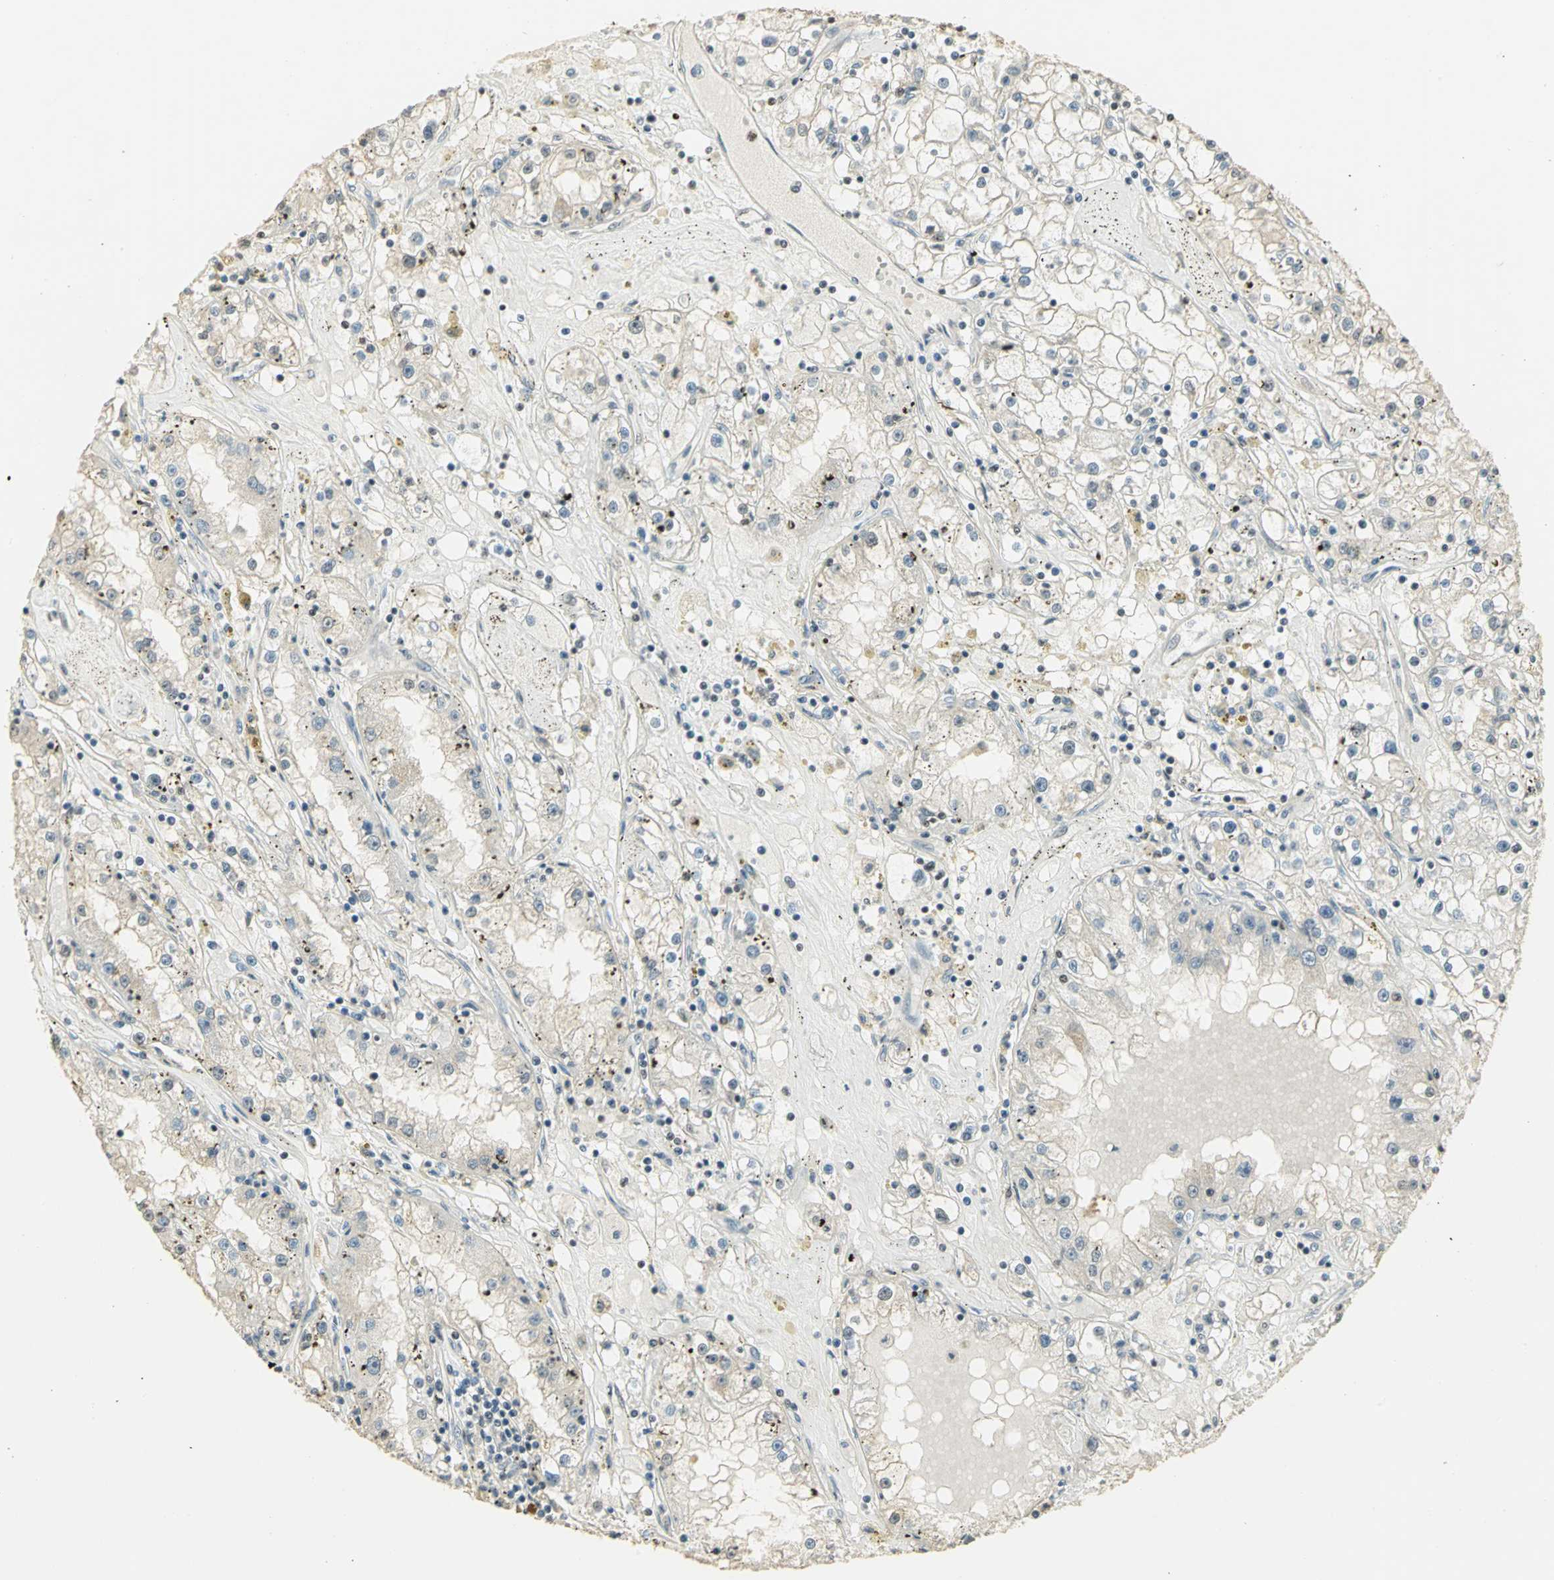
{"staining": {"intensity": "negative", "quantity": "none", "location": "none"}, "tissue": "renal cancer", "cell_type": "Tumor cells", "image_type": "cancer", "snomed": [{"axis": "morphology", "description": "Adenocarcinoma, NOS"}, {"axis": "topography", "description": "Kidney"}], "caption": "Tumor cells are negative for brown protein staining in renal cancer (adenocarcinoma).", "gene": "ELF1", "patient": {"sex": "male", "age": 56}}